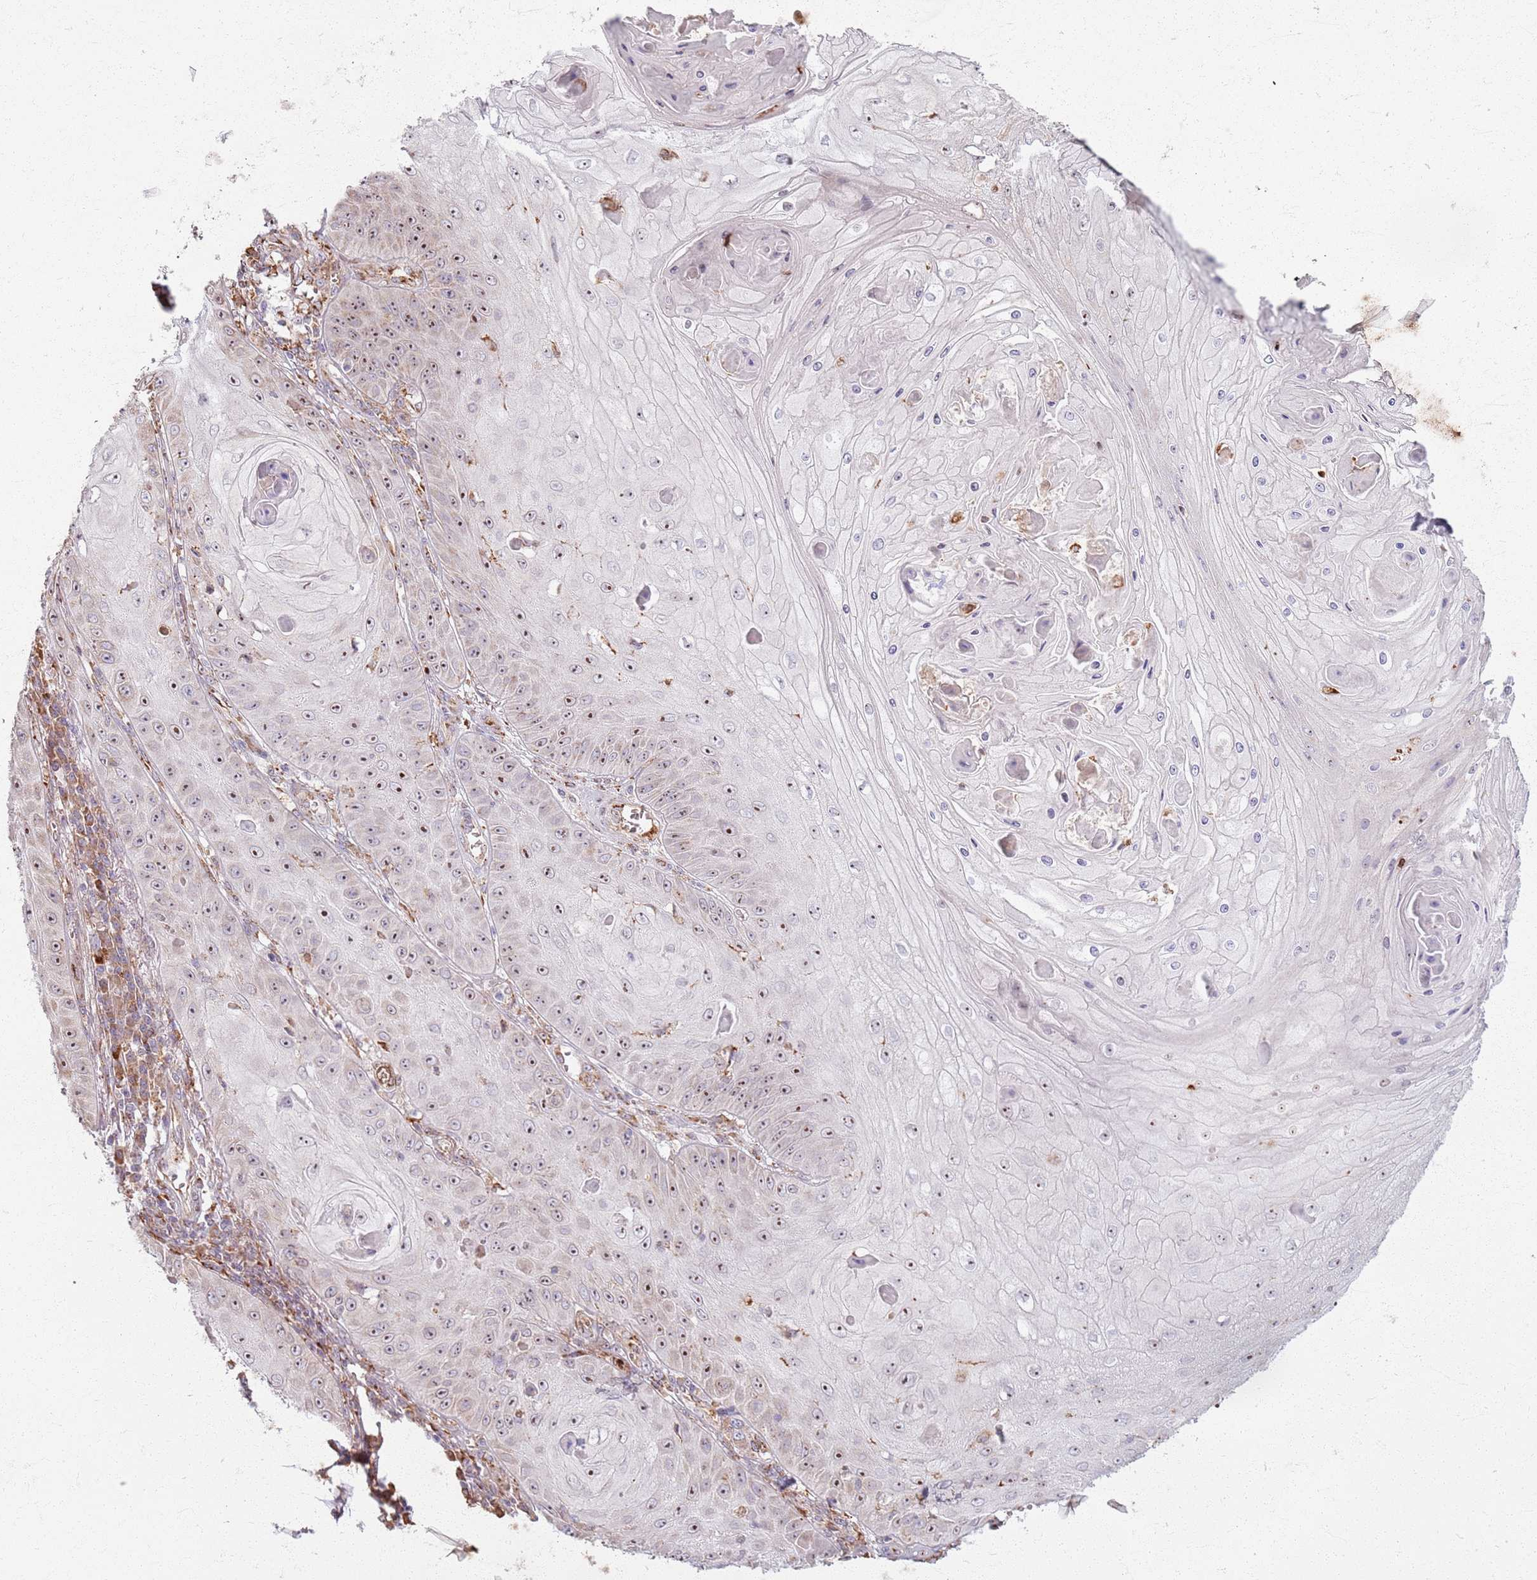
{"staining": {"intensity": "moderate", "quantity": "25%-75%", "location": "nuclear"}, "tissue": "skin cancer", "cell_type": "Tumor cells", "image_type": "cancer", "snomed": [{"axis": "morphology", "description": "Squamous cell carcinoma, NOS"}, {"axis": "topography", "description": "Skin"}], "caption": "Squamous cell carcinoma (skin) stained with DAB (3,3'-diaminobenzidine) immunohistochemistry displays medium levels of moderate nuclear expression in approximately 25%-75% of tumor cells.", "gene": "KRI1", "patient": {"sex": "male", "age": 70}}